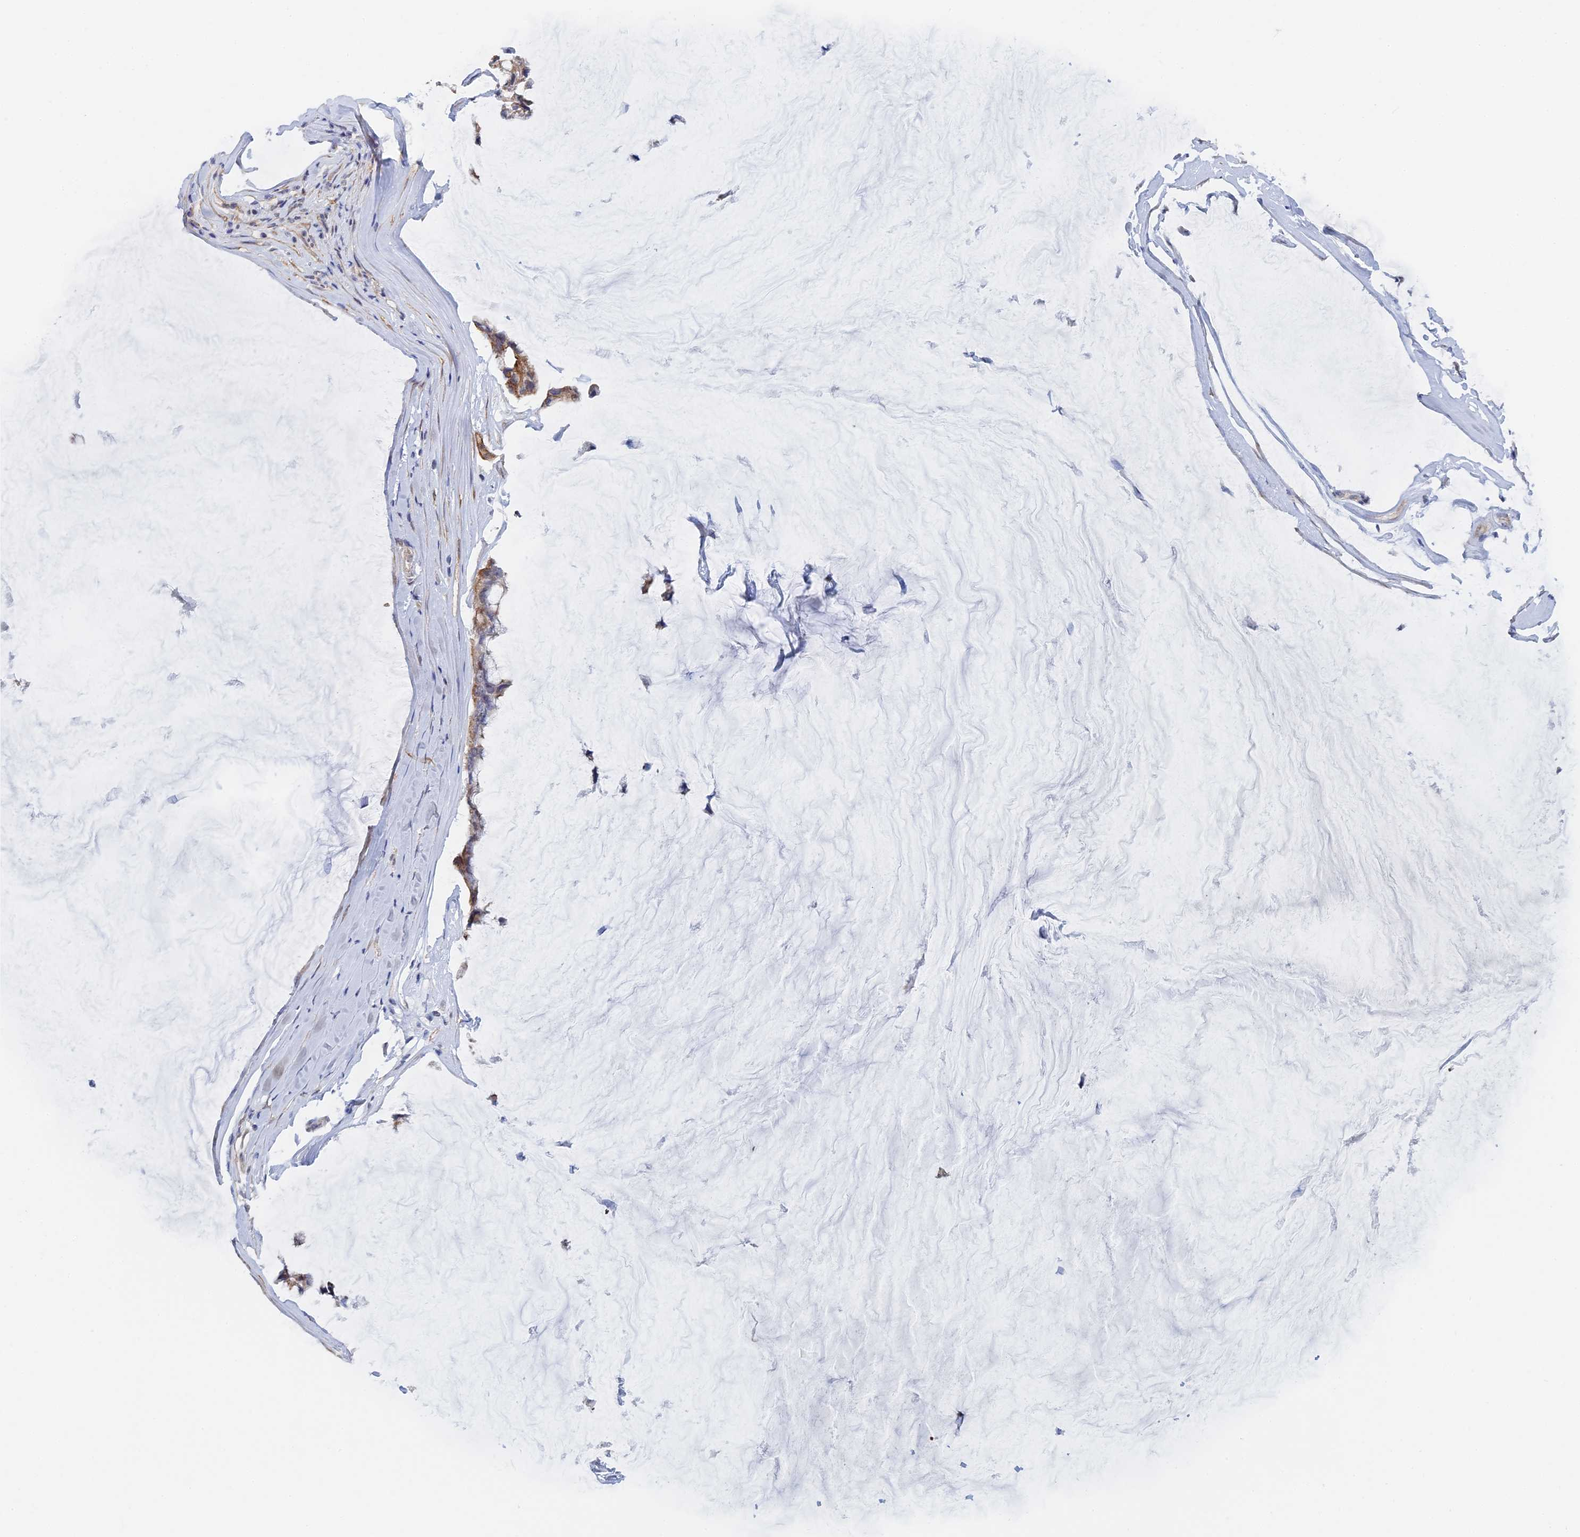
{"staining": {"intensity": "moderate", "quantity": "25%-75%", "location": "cytoplasmic/membranous,nuclear"}, "tissue": "ovarian cancer", "cell_type": "Tumor cells", "image_type": "cancer", "snomed": [{"axis": "morphology", "description": "Cystadenocarcinoma, mucinous, NOS"}, {"axis": "topography", "description": "Ovary"}], "caption": "A high-resolution image shows immunohistochemistry (IHC) staining of ovarian mucinous cystadenocarcinoma, which exhibits moderate cytoplasmic/membranous and nuclear staining in approximately 25%-75% of tumor cells. Nuclei are stained in blue.", "gene": "GMNC", "patient": {"sex": "female", "age": 39}}